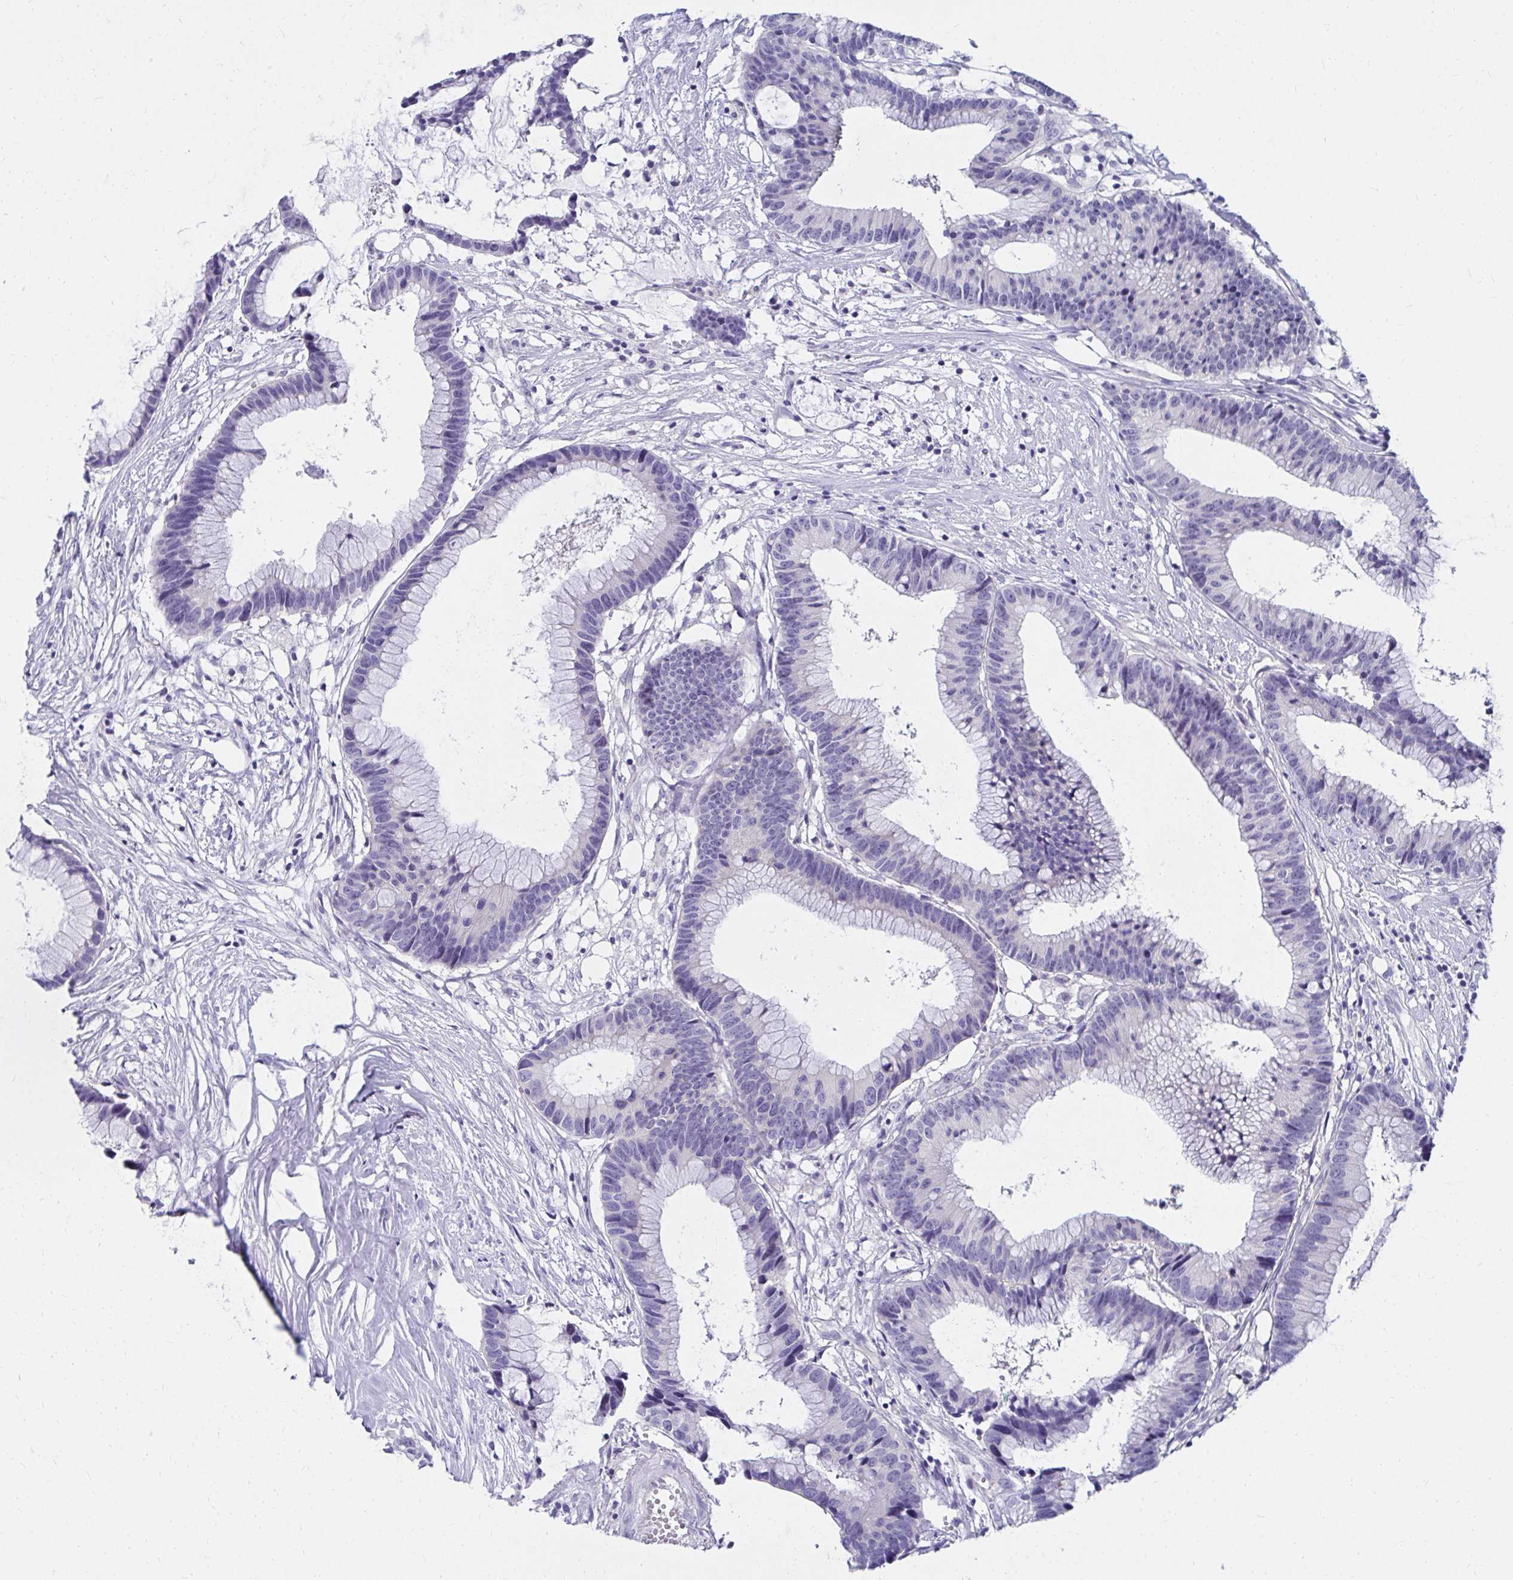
{"staining": {"intensity": "negative", "quantity": "none", "location": "none"}, "tissue": "colorectal cancer", "cell_type": "Tumor cells", "image_type": "cancer", "snomed": [{"axis": "morphology", "description": "Adenocarcinoma, NOS"}, {"axis": "topography", "description": "Colon"}], "caption": "Photomicrograph shows no significant protein positivity in tumor cells of adenocarcinoma (colorectal). (Stains: DAB (3,3'-diaminobenzidine) IHC with hematoxylin counter stain, Microscopy: brightfield microscopy at high magnification).", "gene": "C19orf81", "patient": {"sex": "female", "age": 78}}